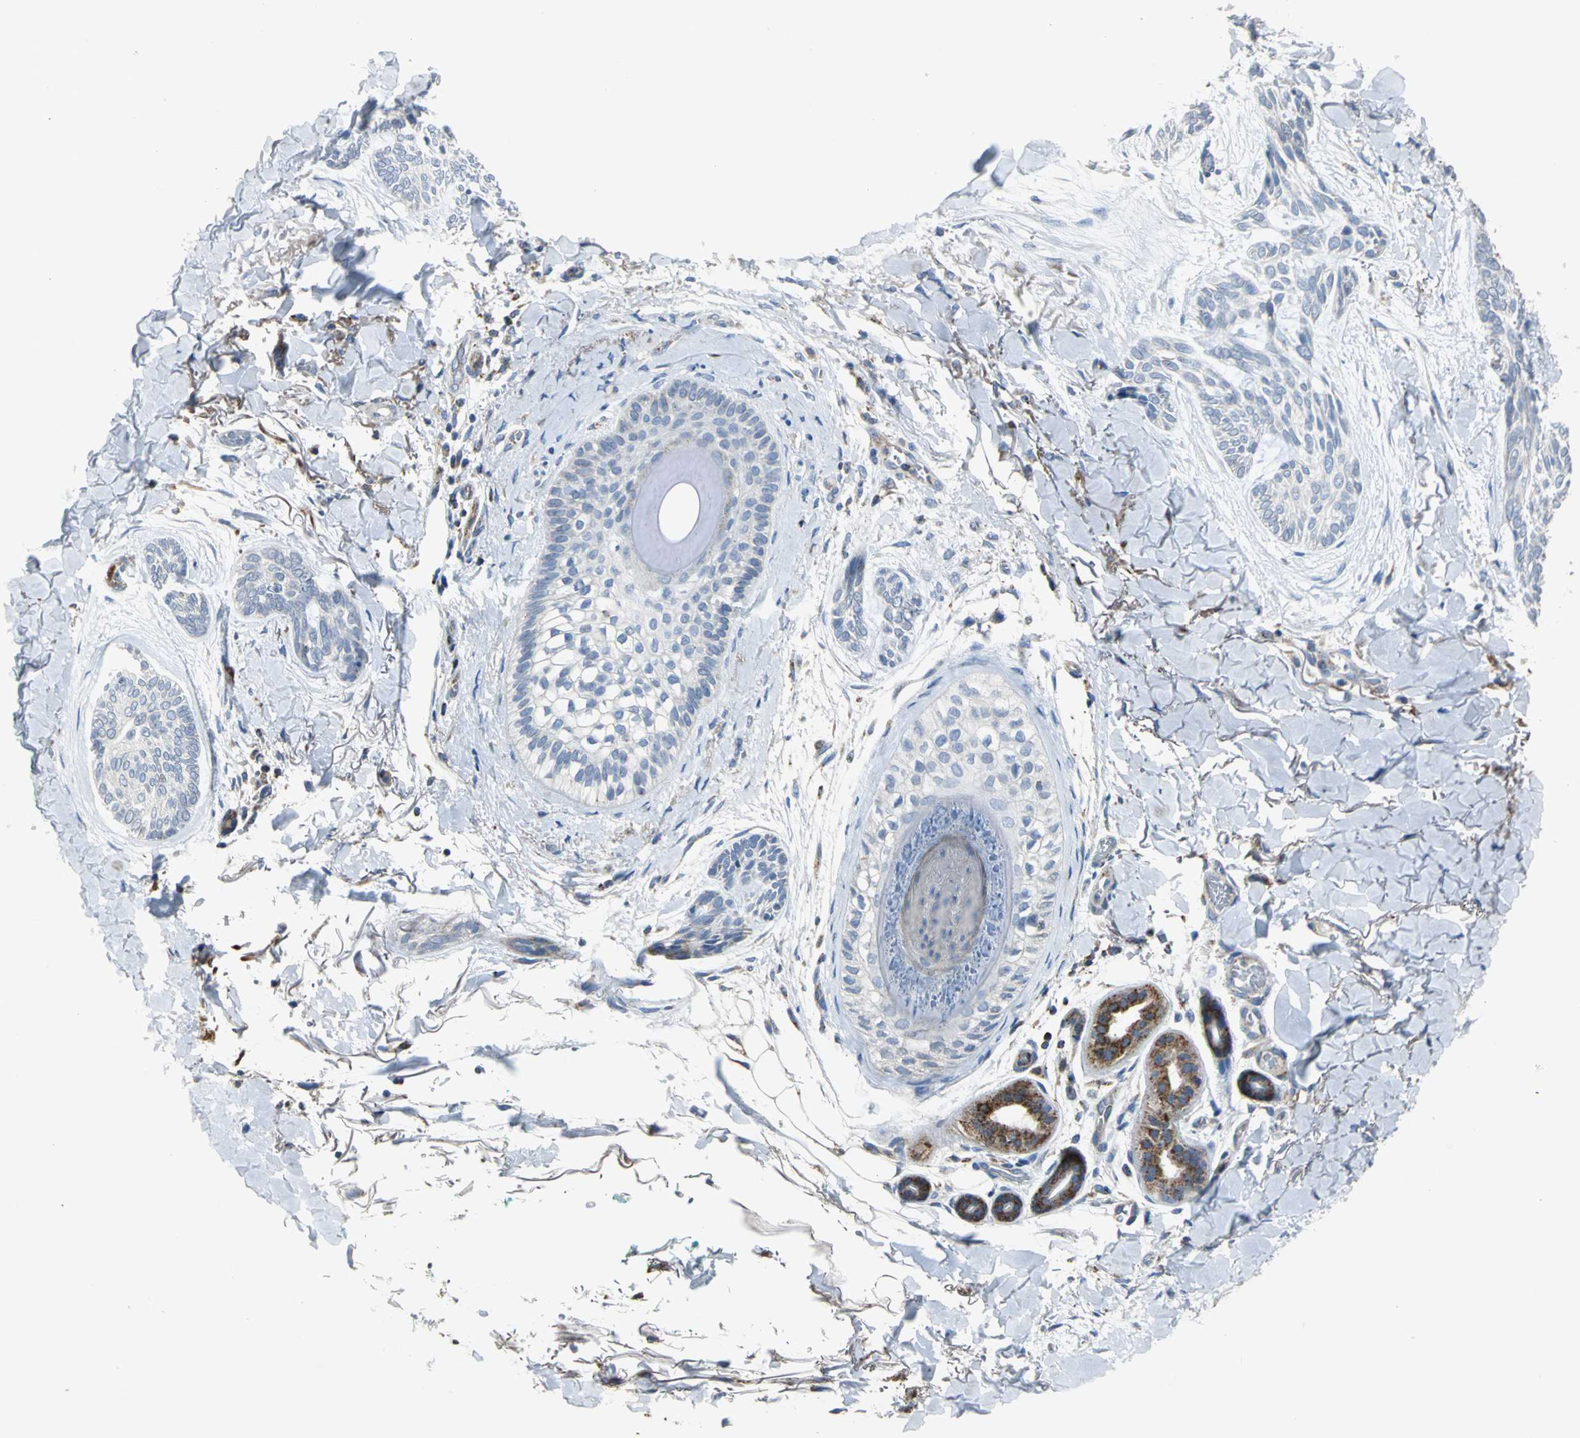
{"staining": {"intensity": "negative", "quantity": "none", "location": "none"}, "tissue": "skin cancer", "cell_type": "Tumor cells", "image_type": "cancer", "snomed": [{"axis": "morphology", "description": "Normal tissue, NOS"}, {"axis": "morphology", "description": "Basal cell carcinoma"}, {"axis": "topography", "description": "Skin"}], "caption": "Immunohistochemistry micrograph of skin basal cell carcinoma stained for a protein (brown), which demonstrates no staining in tumor cells.", "gene": "SPPL2B", "patient": {"sex": "female", "age": 71}}